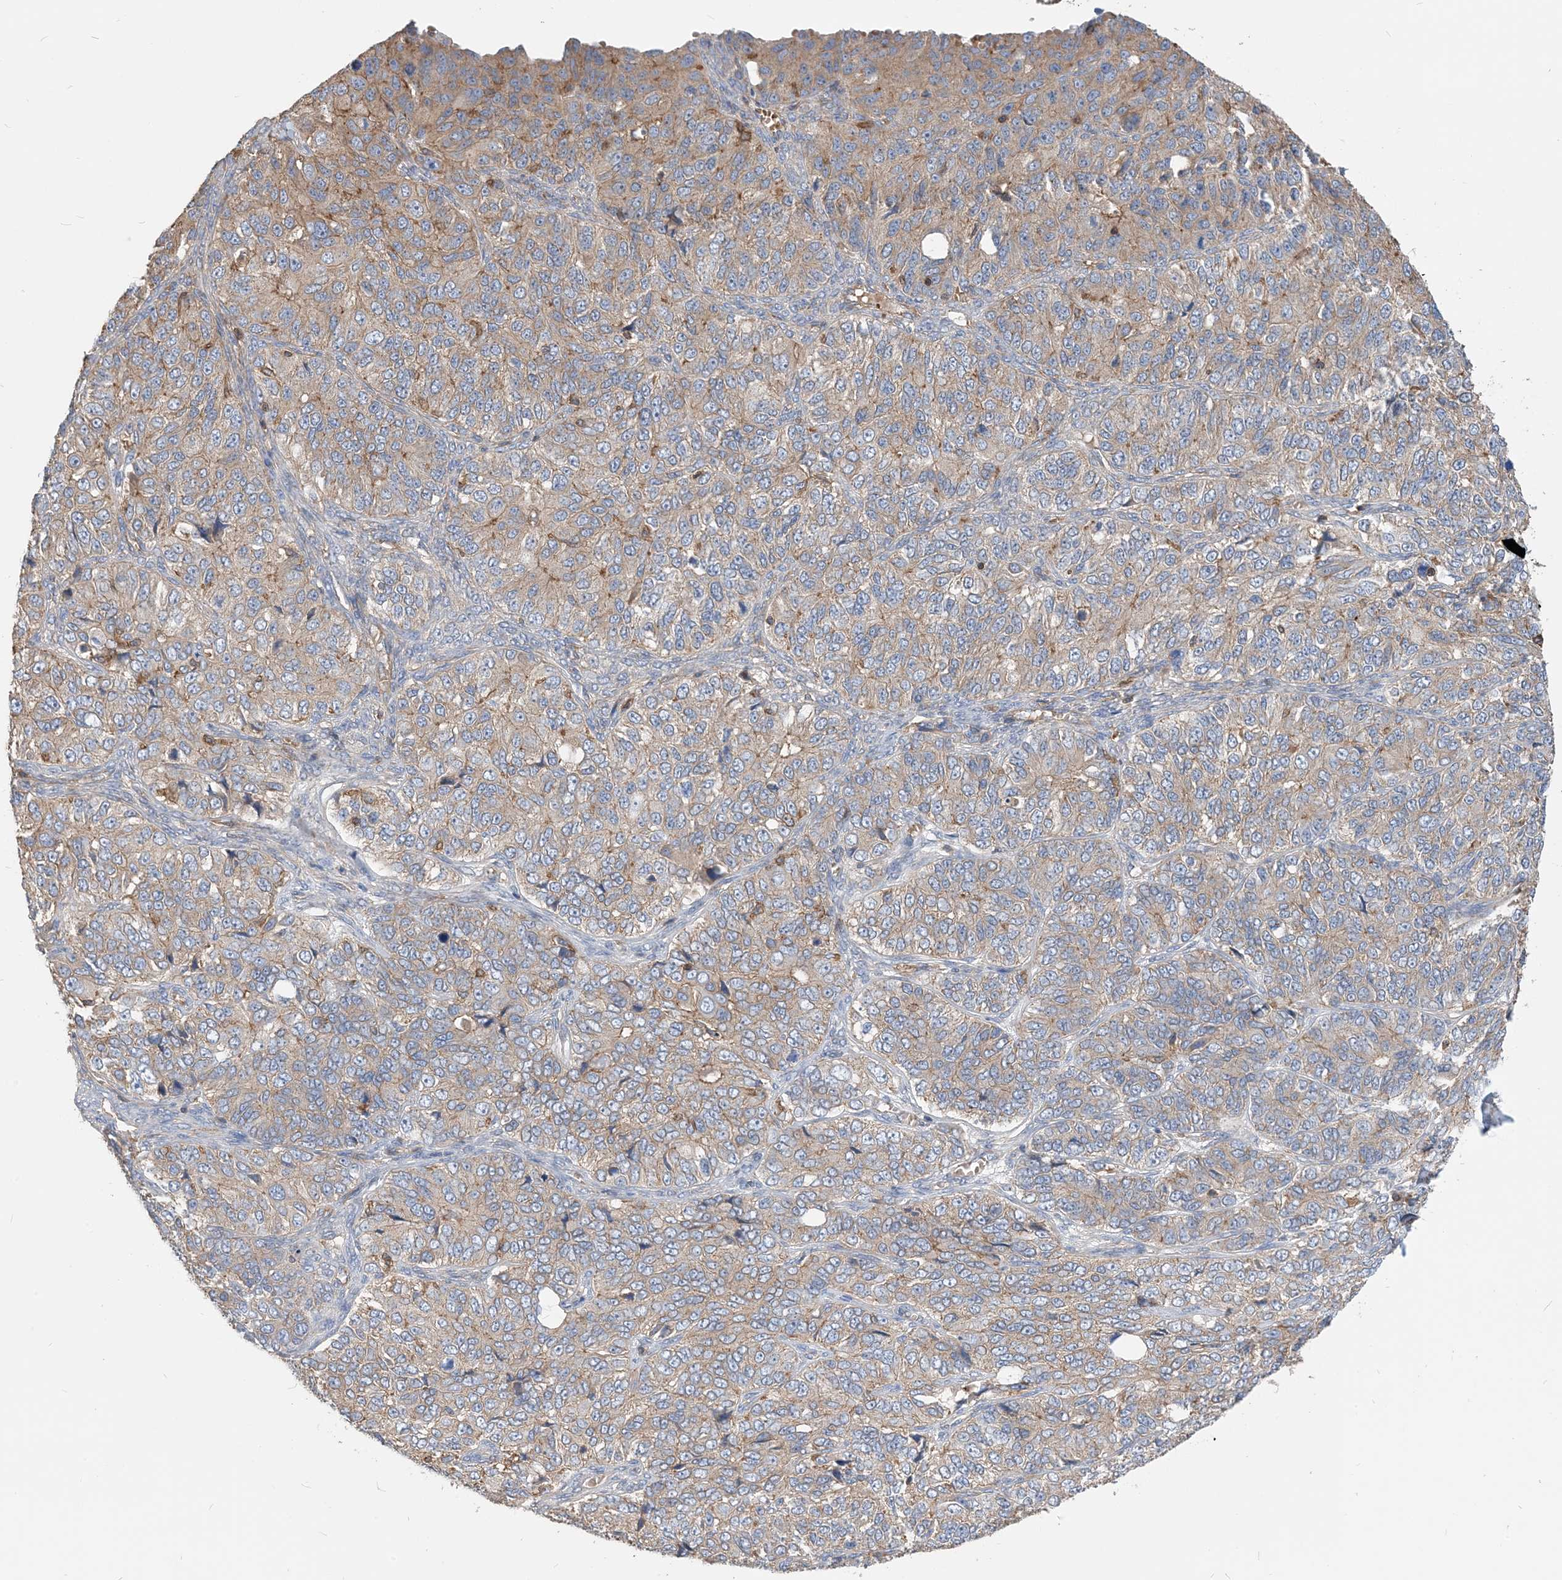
{"staining": {"intensity": "moderate", "quantity": "25%-75%", "location": "cytoplasmic/membranous"}, "tissue": "ovarian cancer", "cell_type": "Tumor cells", "image_type": "cancer", "snomed": [{"axis": "morphology", "description": "Carcinoma, endometroid"}, {"axis": "topography", "description": "Ovary"}], "caption": "This micrograph shows immunohistochemistry staining of human ovarian cancer (endometroid carcinoma), with medium moderate cytoplasmic/membranous staining in about 25%-75% of tumor cells.", "gene": "PARVG", "patient": {"sex": "female", "age": 51}}